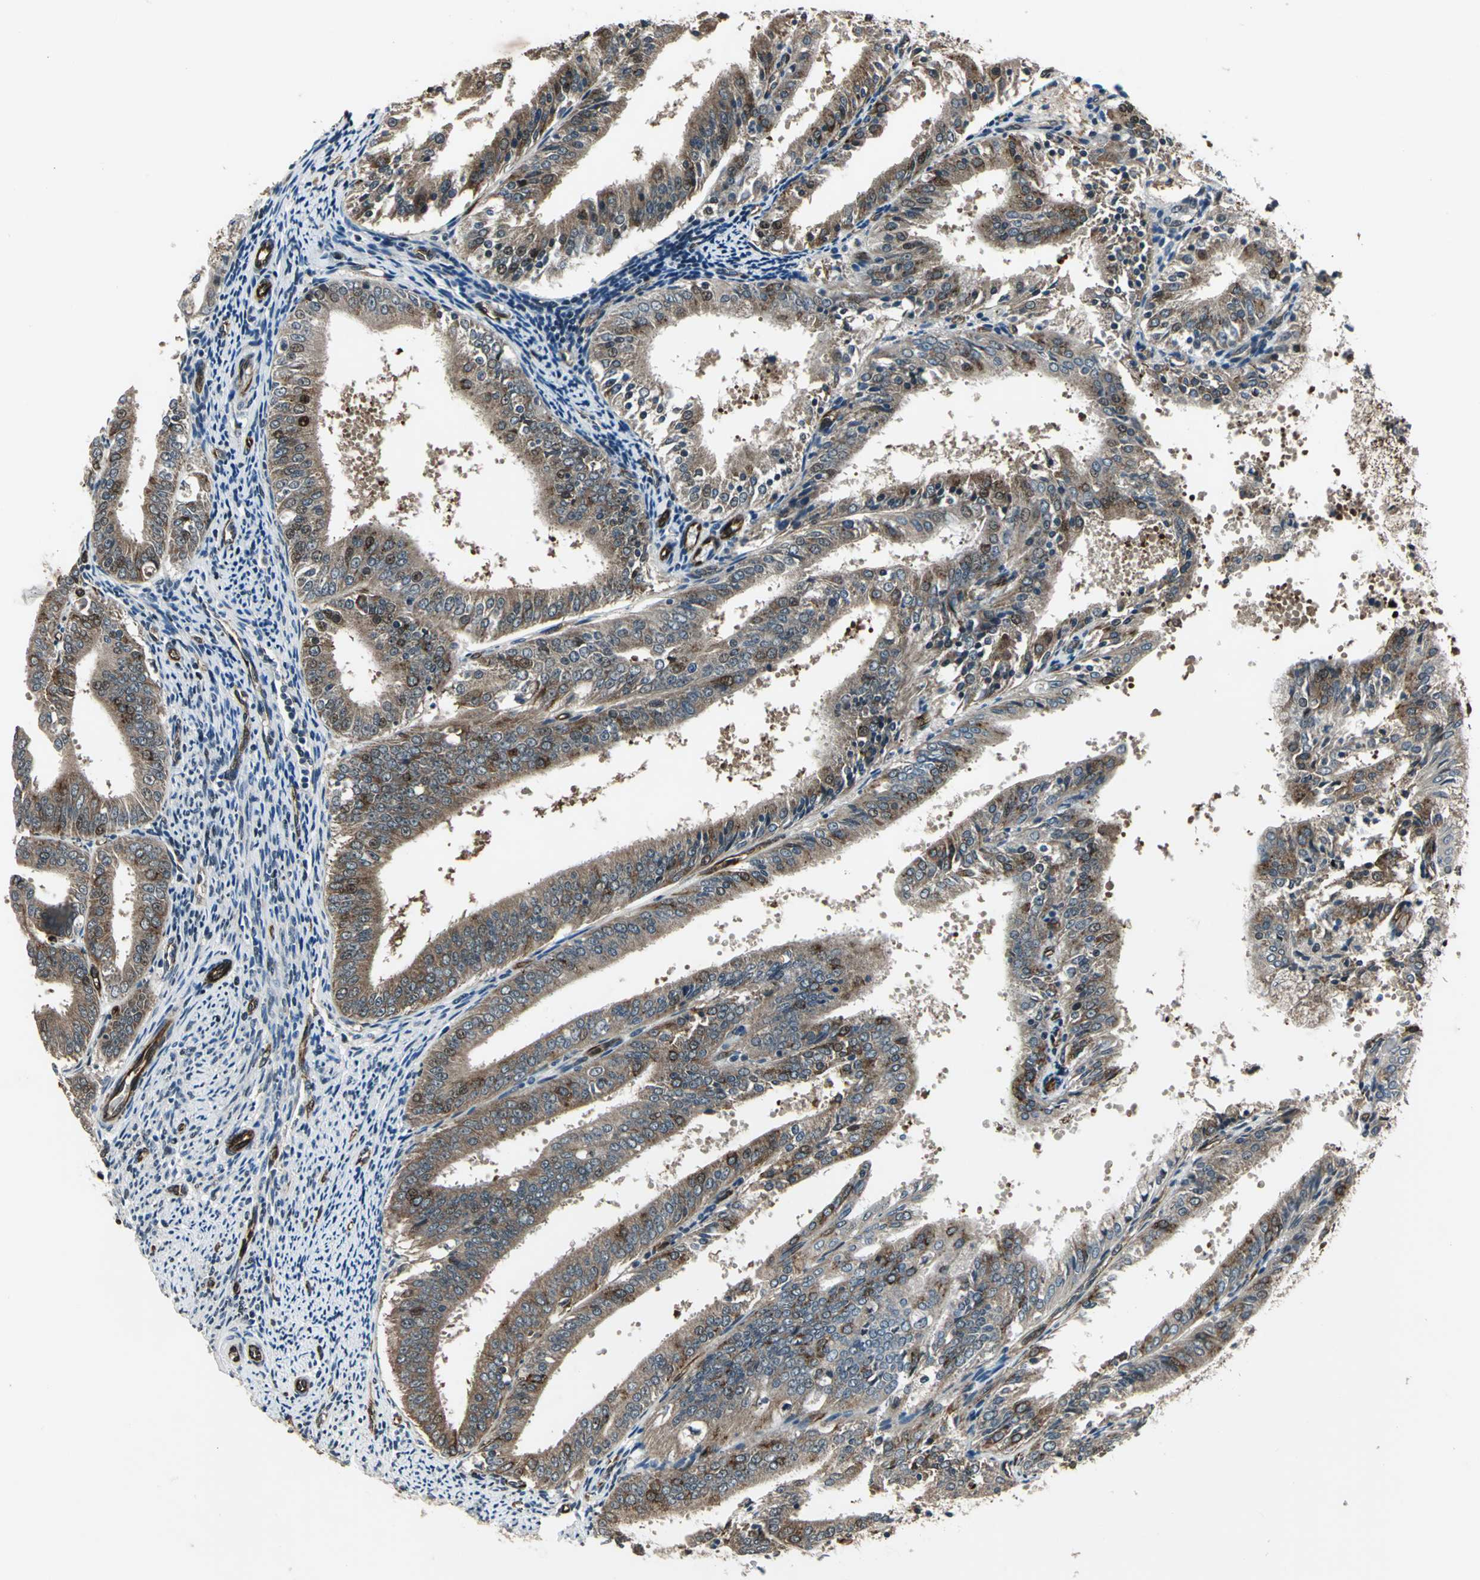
{"staining": {"intensity": "moderate", "quantity": "25%-75%", "location": "cytoplasmic/membranous,nuclear"}, "tissue": "endometrial cancer", "cell_type": "Tumor cells", "image_type": "cancer", "snomed": [{"axis": "morphology", "description": "Adenocarcinoma, NOS"}, {"axis": "topography", "description": "Endometrium"}], "caption": "The micrograph demonstrates immunohistochemical staining of endometrial cancer (adenocarcinoma). There is moderate cytoplasmic/membranous and nuclear staining is seen in approximately 25%-75% of tumor cells. (brown staining indicates protein expression, while blue staining denotes nuclei).", "gene": "EXD2", "patient": {"sex": "female", "age": 63}}